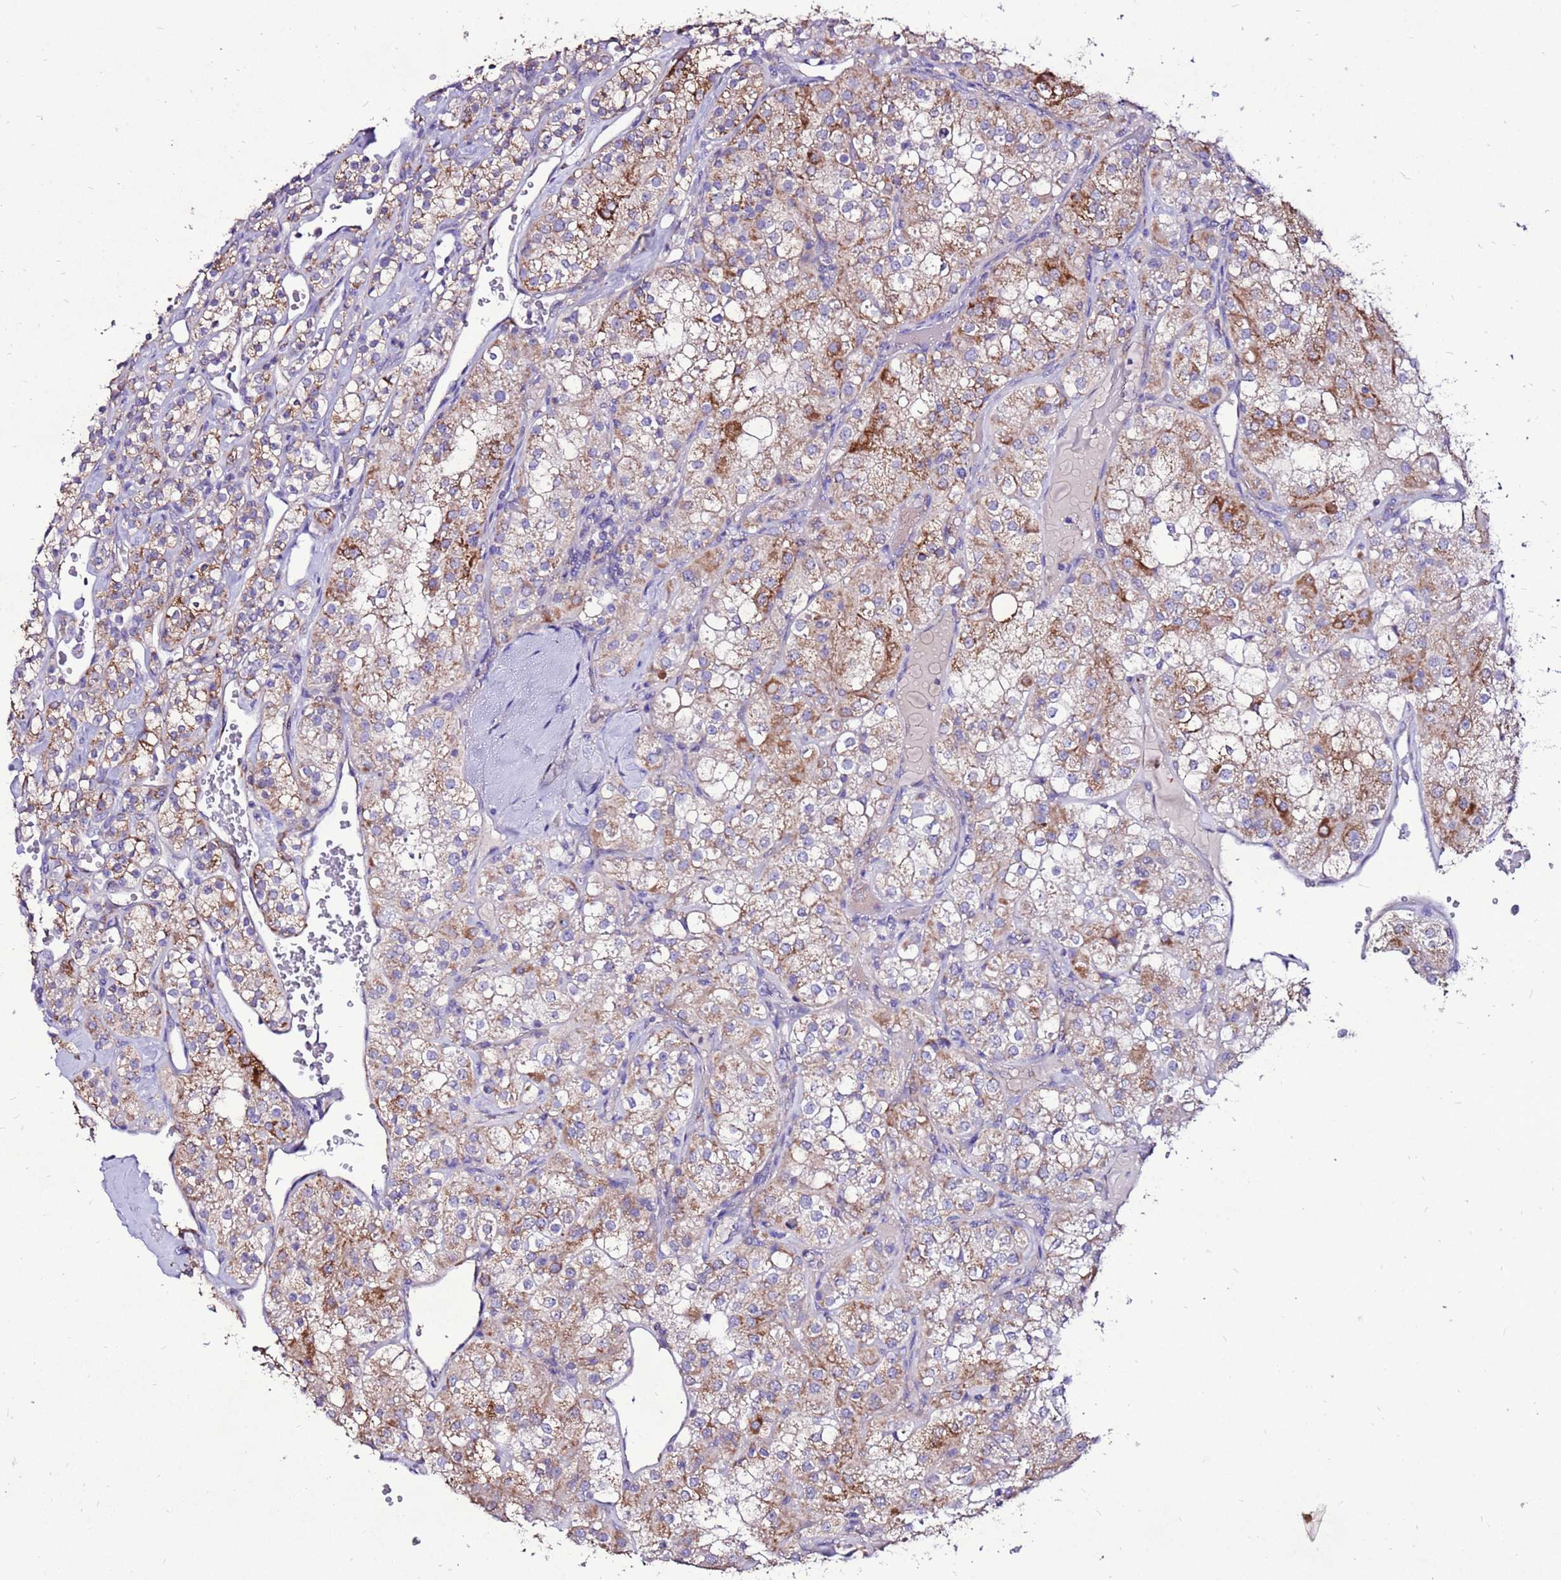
{"staining": {"intensity": "moderate", "quantity": ">75%", "location": "cytoplasmic/membranous"}, "tissue": "renal cancer", "cell_type": "Tumor cells", "image_type": "cancer", "snomed": [{"axis": "morphology", "description": "Adenocarcinoma, NOS"}, {"axis": "topography", "description": "Kidney"}], "caption": "High-magnification brightfield microscopy of adenocarcinoma (renal) stained with DAB (3,3'-diaminobenzidine) (brown) and counterstained with hematoxylin (blue). tumor cells exhibit moderate cytoplasmic/membranous staining is present in approximately>75% of cells.", "gene": "TMEM106C", "patient": {"sex": "male", "age": 77}}